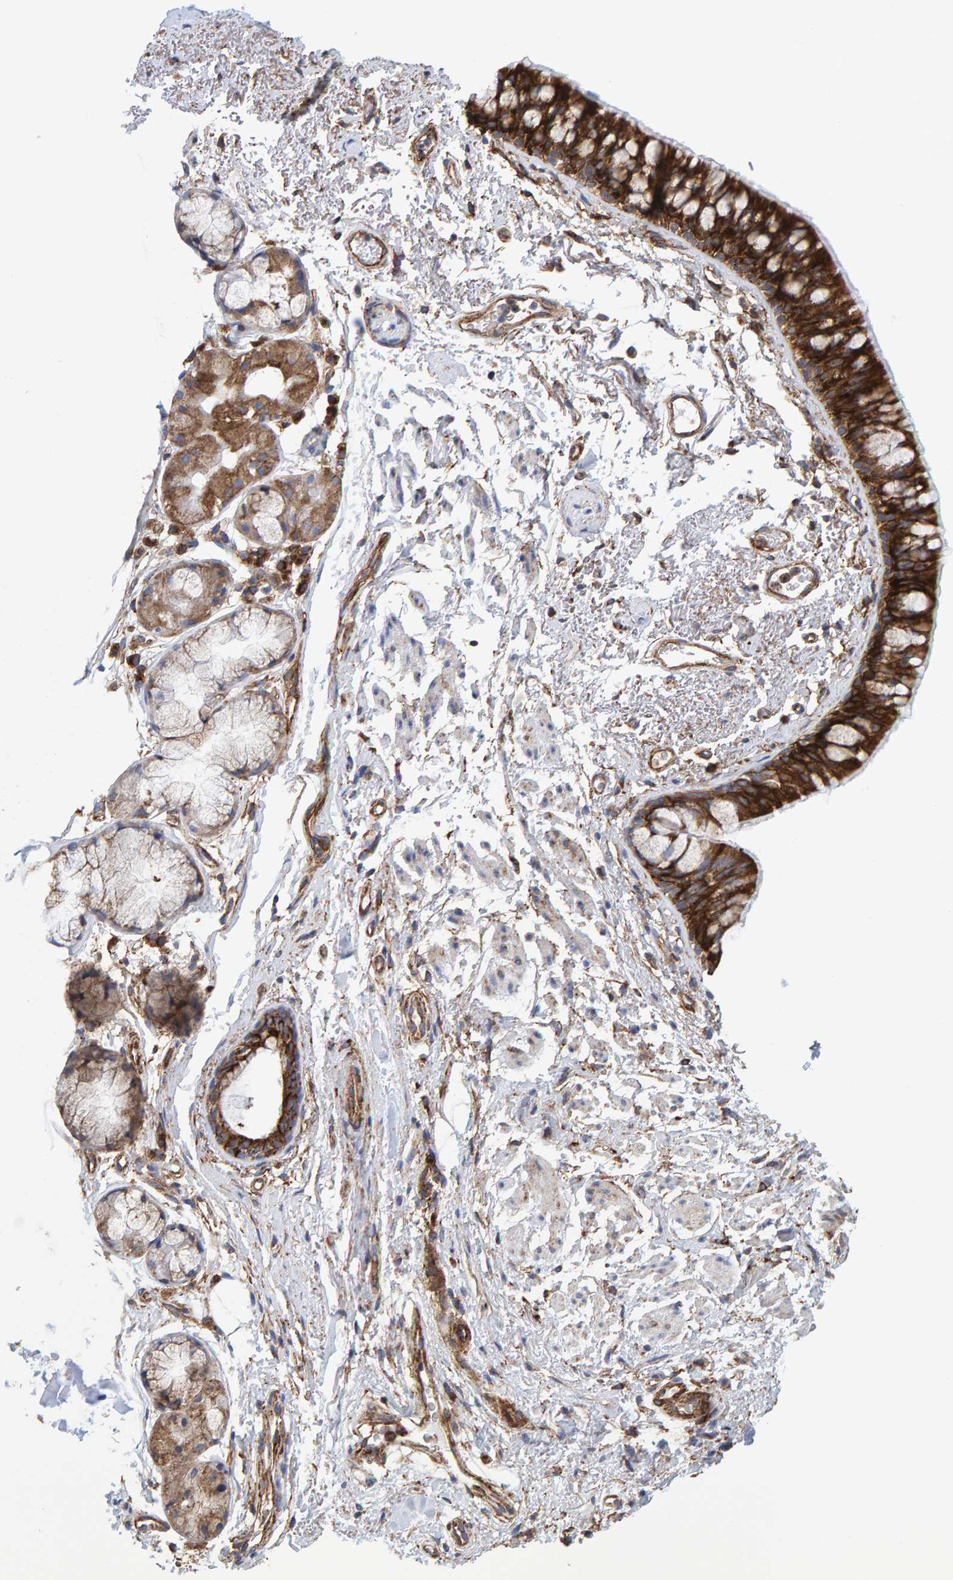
{"staining": {"intensity": "strong", "quantity": ">75%", "location": "cytoplasmic/membranous"}, "tissue": "adipose tissue", "cell_type": "Adipocytes", "image_type": "normal", "snomed": [{"axis": "morphology", "description": "Normal tissue, NOS"}, {"axis": "topography", "description": "Cartilage tissue"}, {"axis": "topography", "description": "Bronchus"}], "caption": "Strong cytoplasmic/membranous protein staining is appreciated in approximately >75% of adipocytes in adipose tissue. (DAB (3,3'-diaminobenzidine) = brown stain, brightfield microscopy at high magnification).", "gene": "MVP", "patient": {"sex": "female", "age": 73}}